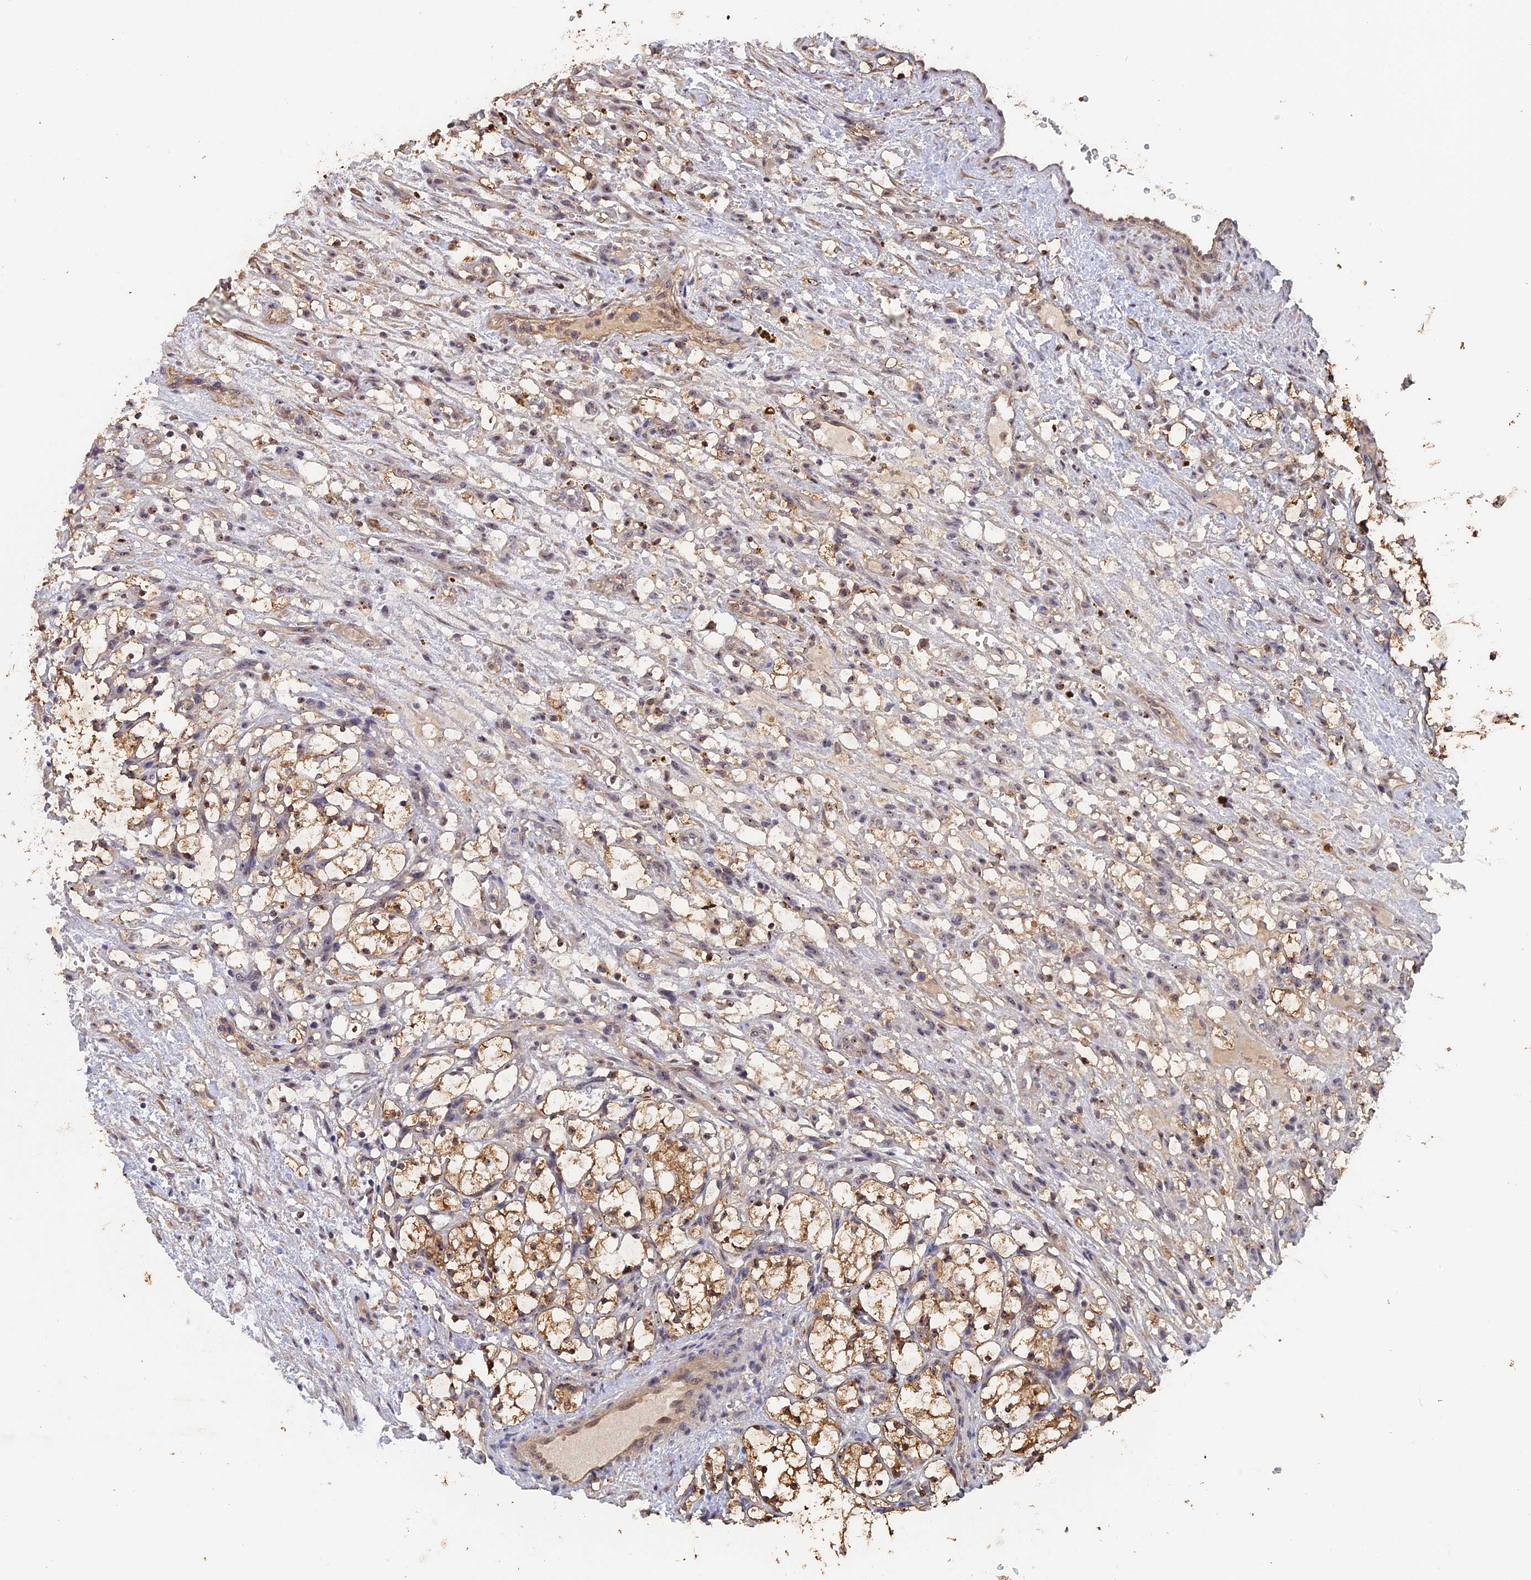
{"staining": {"intensity": "moderate", "quantity": ">75%", "location": "cytoplasmic/membranous"}, "tissue": "renal cancer", "cell_type": "Tumor cells", "image_type": "cancer", "snomed": [{"axis": "morphology", "description": "Adenocarcinoma, NOS"}, {"axis": "topography", "description": "Kidney"}], "caption": "Protein analysis of adenocarcinoma (renal) tissue displays moderate cytoplasmic/membranous staining in approximately >75% of tumor cells.", "gene": "FAM98C", "patient": {"sex": "female", "age": 69}}